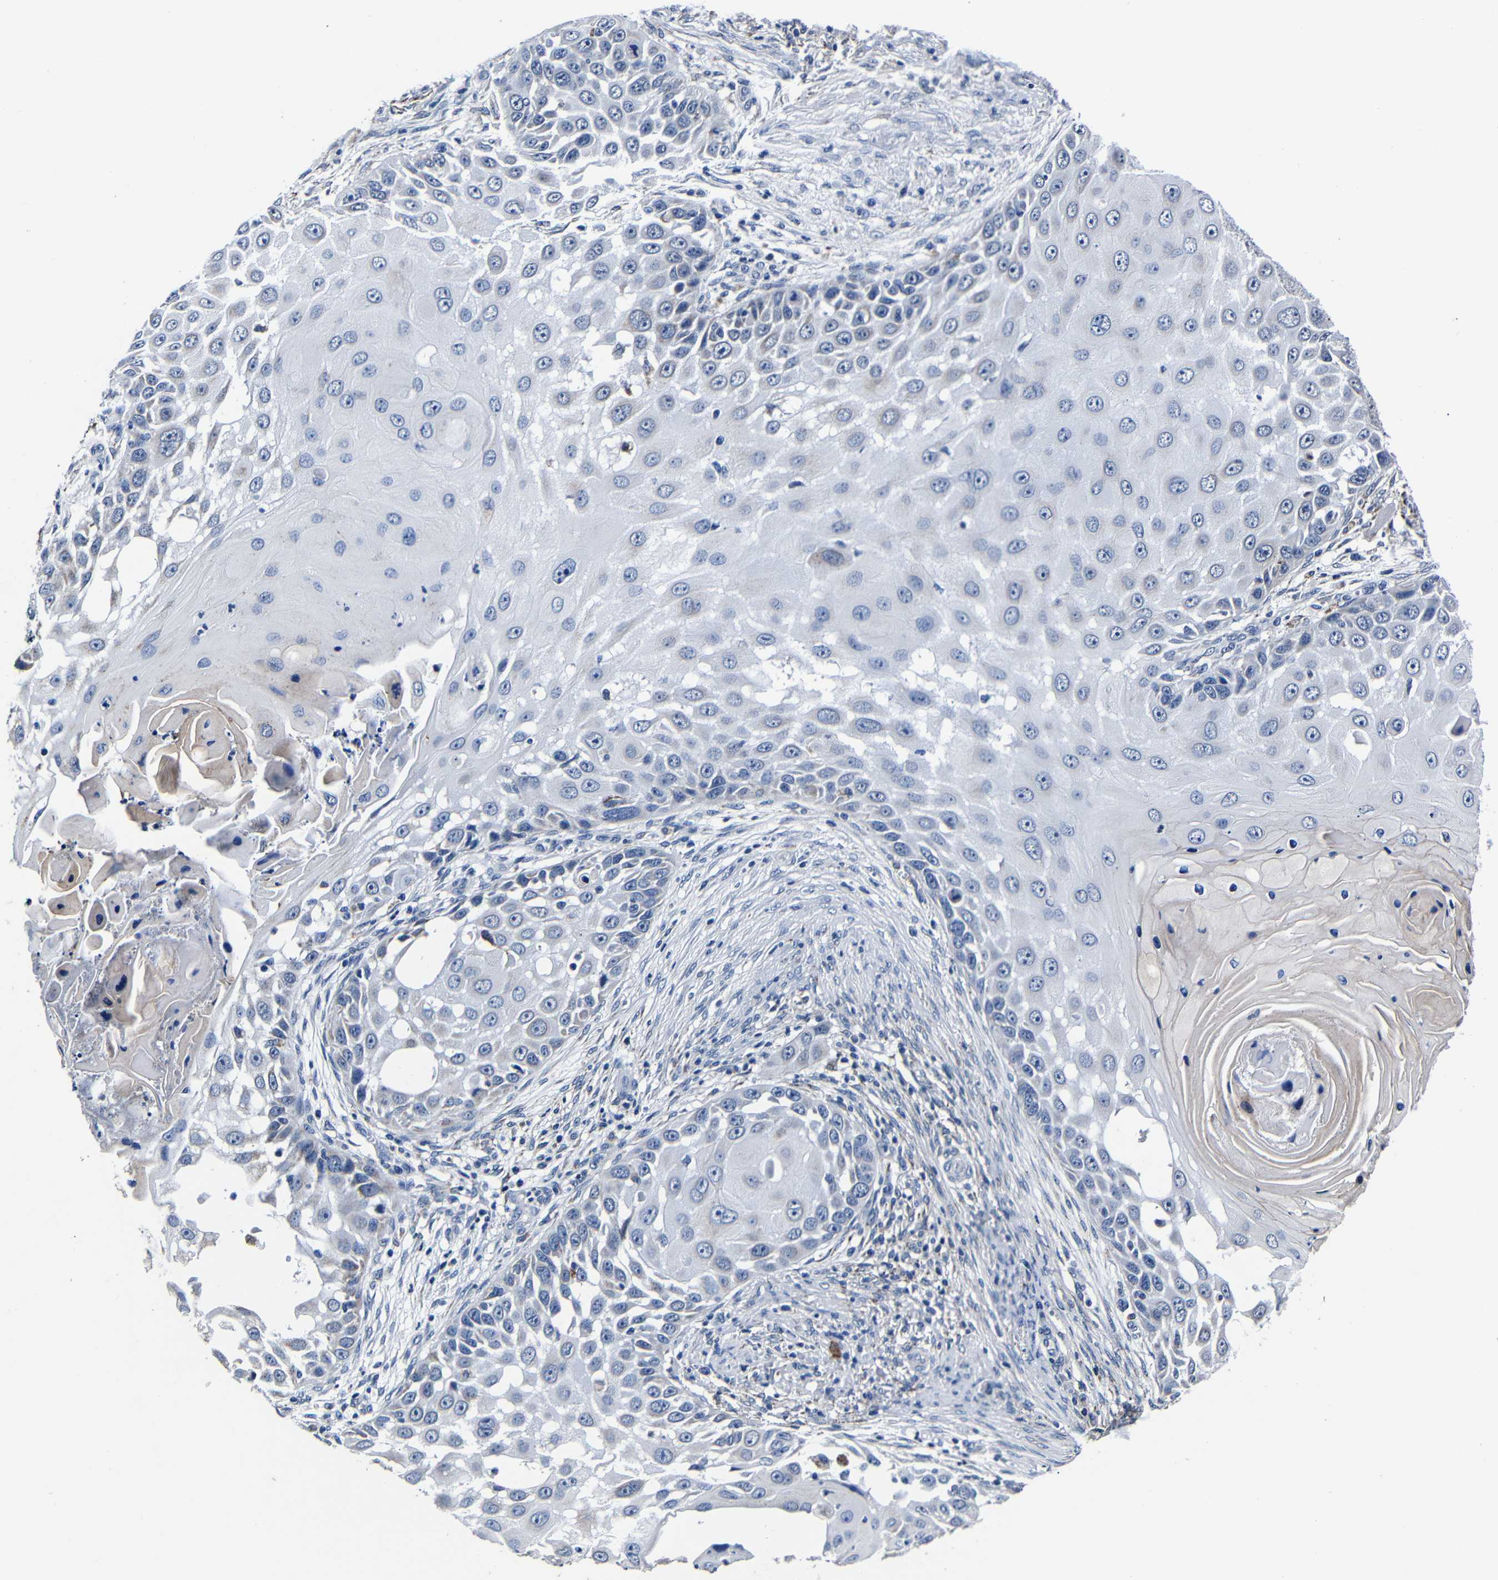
{"staining": {"intensity": "negative", "quantity": "none", "location": "none"}, "tissue": "skin cancer", "cell_type": "Tumor cells", "image_type": "cancer", "snomed": [{"axis": "morphology", "description": "Squamous cell carcinoma, NOS"}, {"axis": "topography", "description": "Skin"}], "caption": "Tumor cells show no significant protein staining in squamous cell carcinoma (skin). (Stains: DAB (3,3'-diaminobenzidine) immunohistochemistry with hematoxylin counter stain, Microscopy: brightfield microscopy at high magnification).", "gene": "DEPP1", "patient": {"sex": "female", "age": 44}}